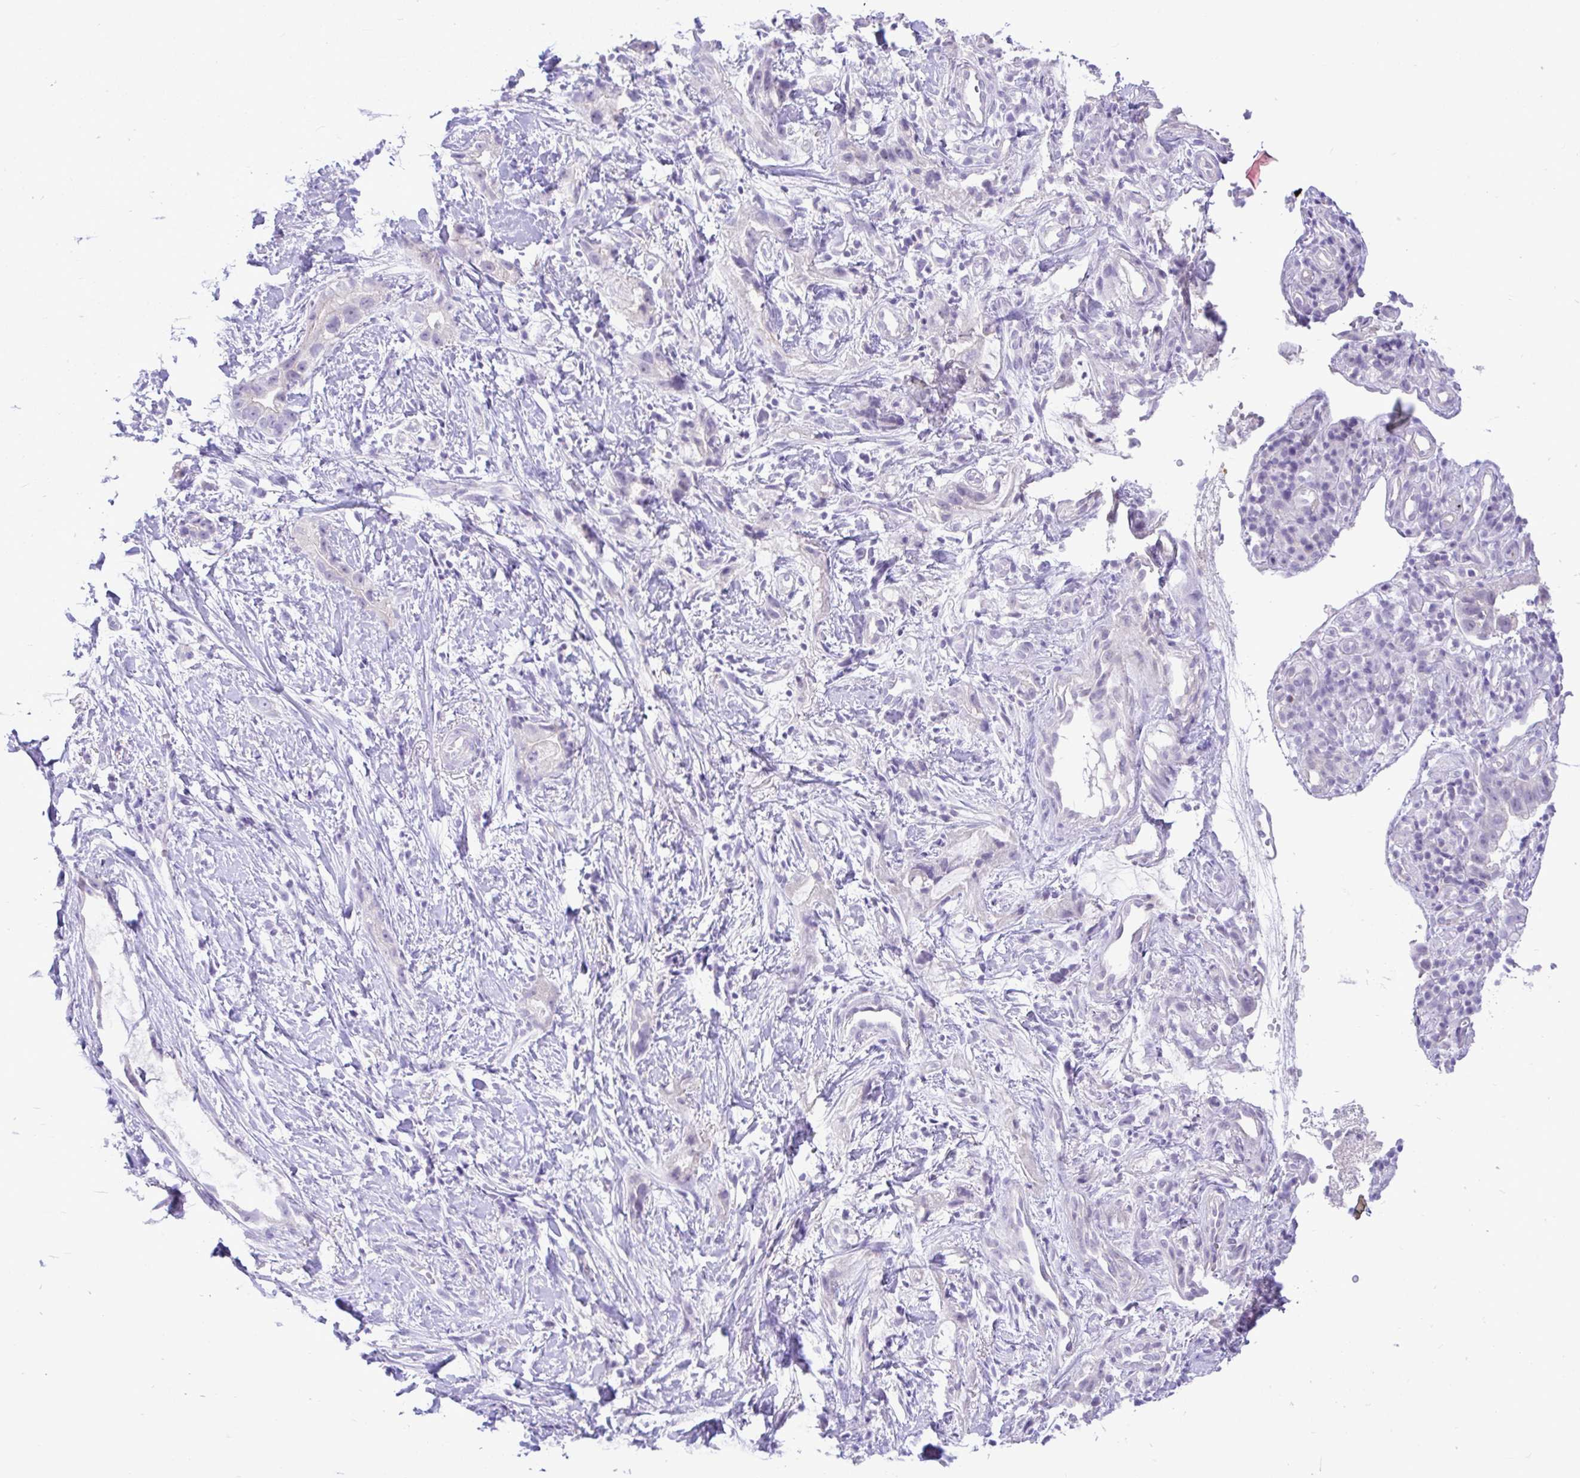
{"staining": {"intensity": "negative", "quantity": "none", "location": "none"}, "tissue": "stomach cancer", "cell_type": "Tumor cells", "image_type": "cancer", "snomed": [{"axis": "morphology", "description": "Adenocarcinoma, NOS"}, {"axis": "topography", "description": "Stomach"}], "caption": "An immunohistochemistry histopathology image of stomach adenocarcinoma is shown. There is no staining in tumor cells of stomach adenocarcinoma. The staining is performed using DAB (3,3'-diaminobenzidine) brown chromogen with nuclei counter-stained in using hematoxylin.", "gene": "ZNF101", "patient": {"sex": "male", "age": 55}}